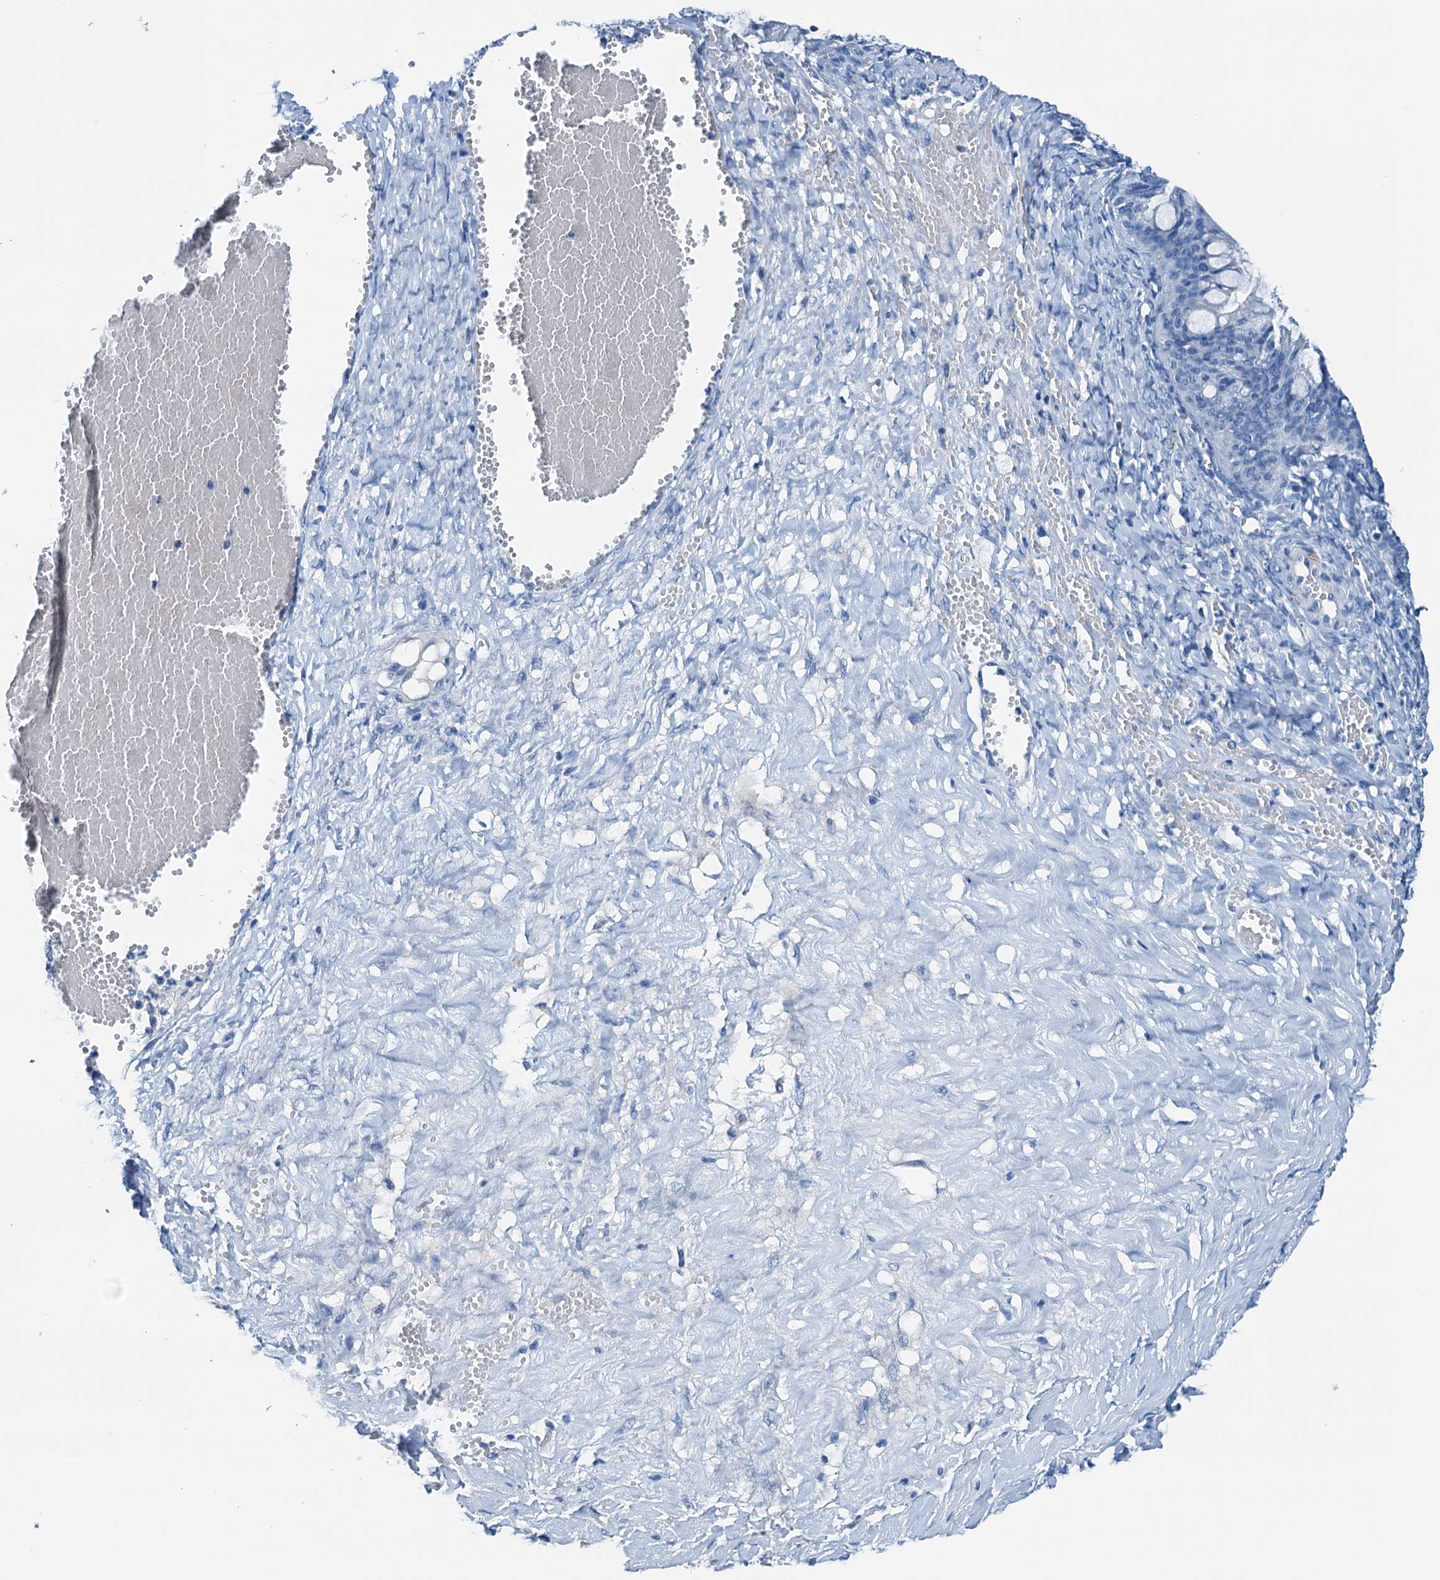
{"staining": {"intensity": "negative", "quantity": "none", "location": "none"}, "tissue": "ovarian cancer", "cell_type": "Tumor cells", "image_type": "cancer", "snomed": [{"axis": "morphology", "description": "Cystadenocarcinoma, mucinous, NOS"}, {"axis": "topography", "description": "Ovary"}], "caption": "An image of ovarian cancer stained for a protein reveals no brown staining in tumor cells. (IHC, brightfield microscopy, high magnification).", "gene": "C1QTNF4", "patient": {"sex": "female", "age": 73}}